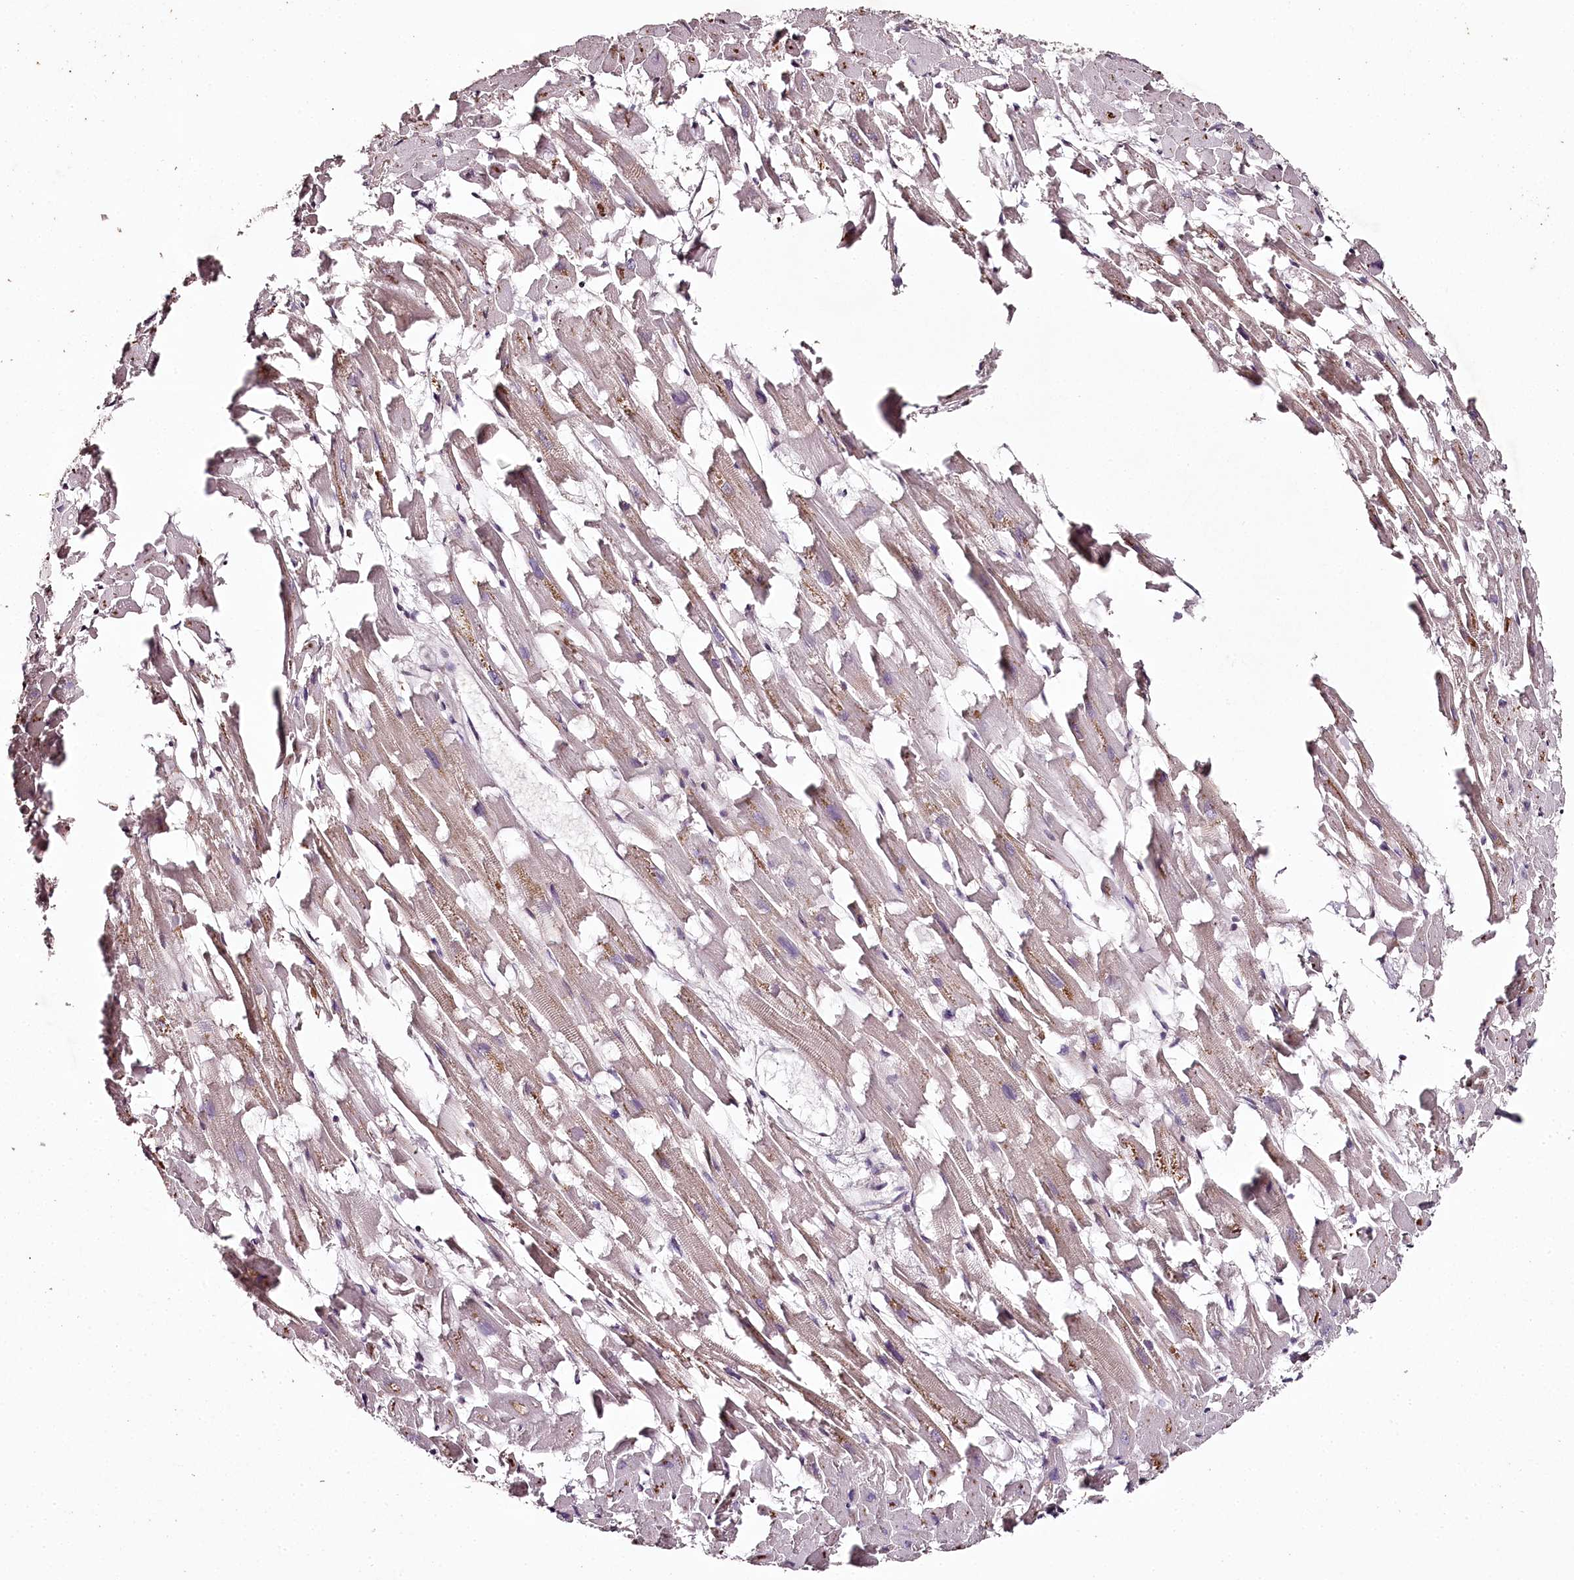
{"staining": {"intensity": "weak", "quantity": "25%-75%", "location": "cytoplasmic/membranous,nuclear"}, "tissue": "heart muscle", "cell_type": "Cardiomyocytes", "image_type": "normal", "snomed": [{"axis": "morphology", "description": "Normal tissue, NOS"}, {"axis": "topography", "description": "Heart"}], "caption": "Weak cytoplasmic/membranous,nuclear positivity for a protein is identified in approximately 25%-75% of cardiomyocytes of benign heart muscle using immunohistochemistry (IHC).", "gene": "PSPC1", "patient": {"sex": "female", "age": 64}}